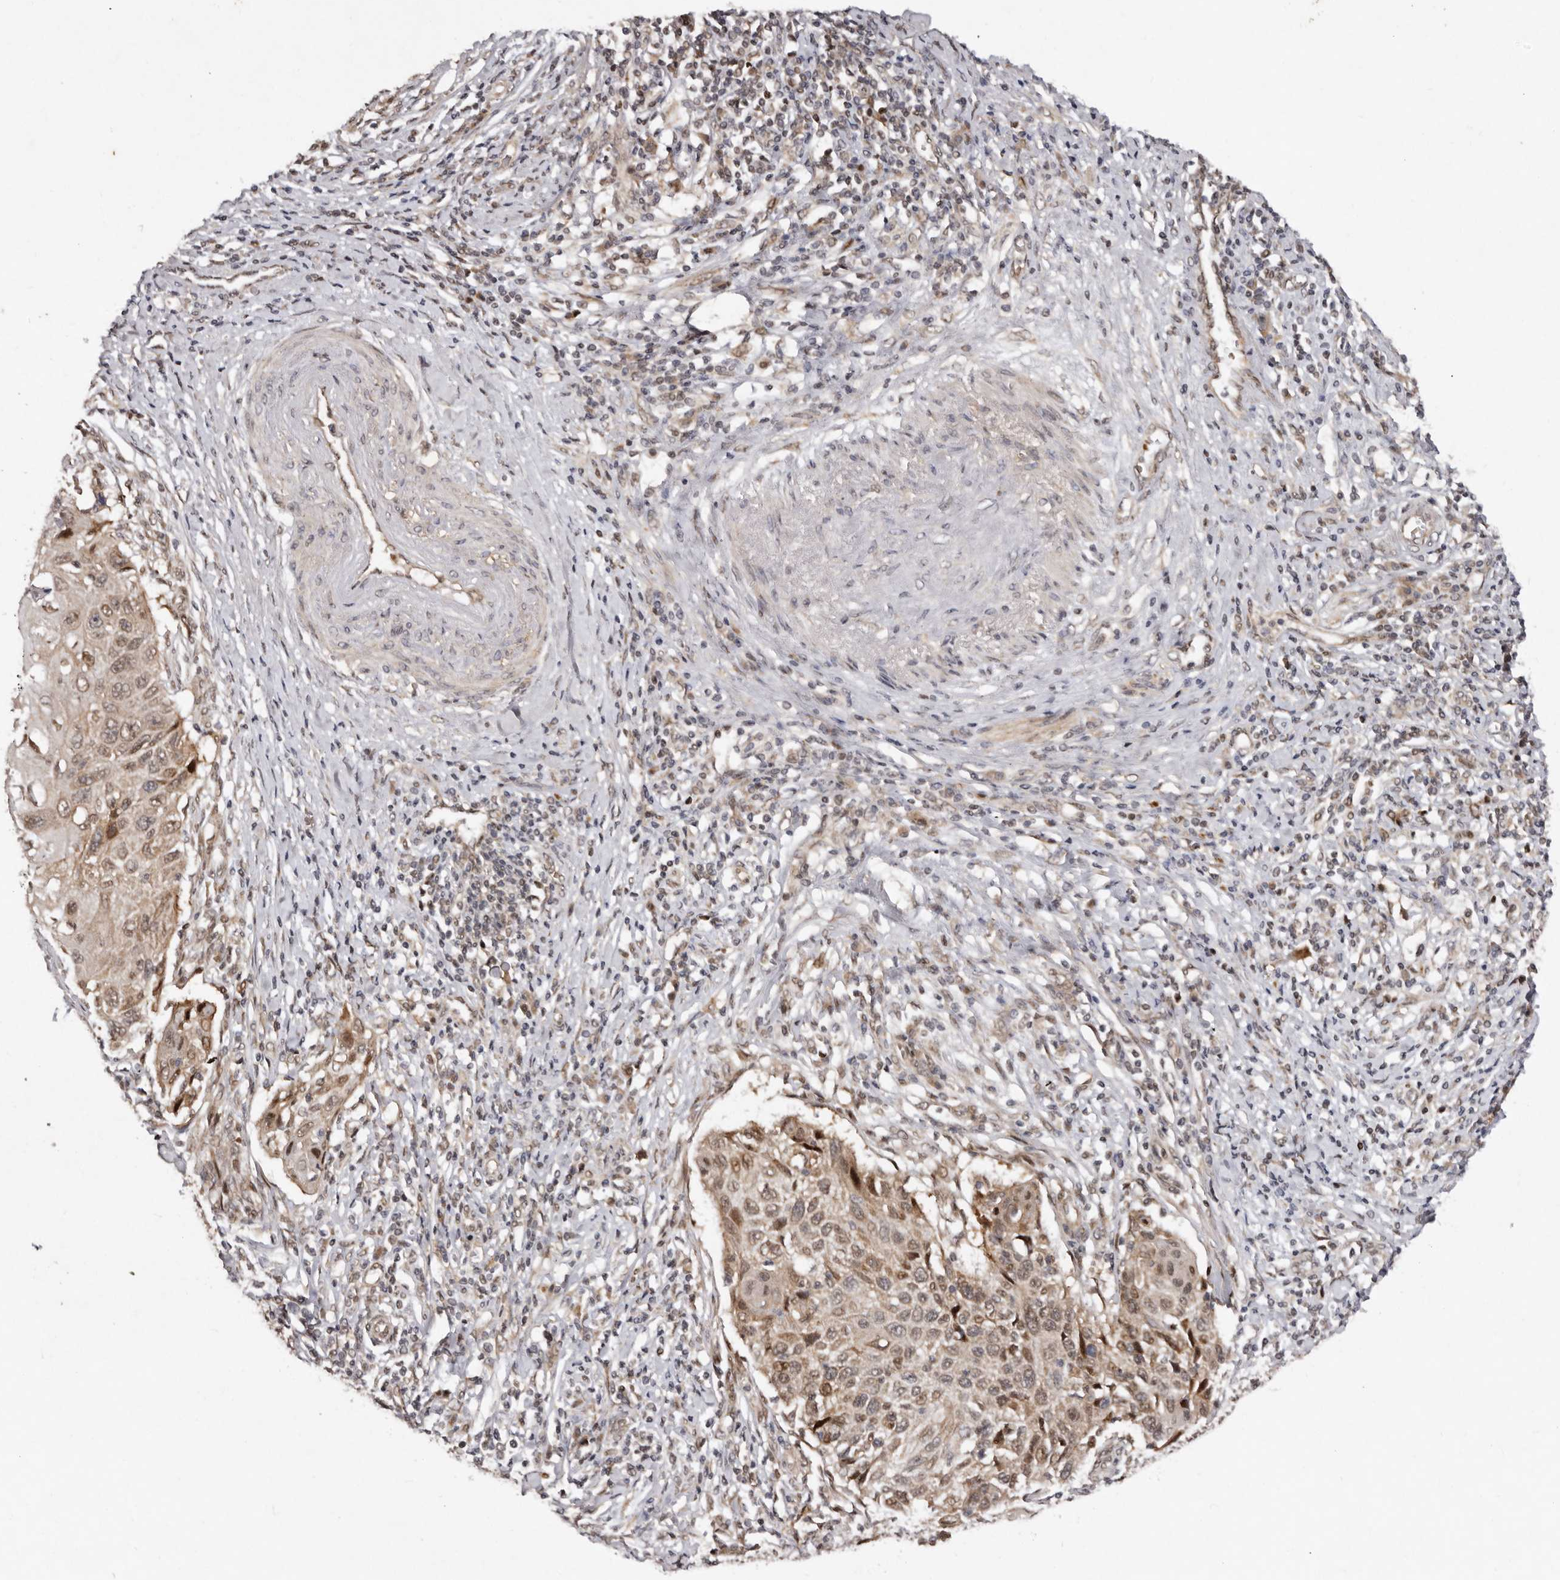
{"staining": {"intensity": "moderate", "quantity": ">75%", "location": "cytoplasmic/membranous"}, "tissue": "cervical cancer", "cell_type": "Tumor cells", "image_type": "cancer", "snomed": [{"axis": "morphology", "description": "Squamous cell carcinoma, NOS"}, {"axis": "topography", "description": "Cervix"}], "caption": "Cervical cancer was stained to show a protein in brown. There is medium levels of moderate cytoplasmic/membranous expression in about >75% of tumor cells.", "gene": "ABL1", "patient": {"sex": "female", "age": 70}}